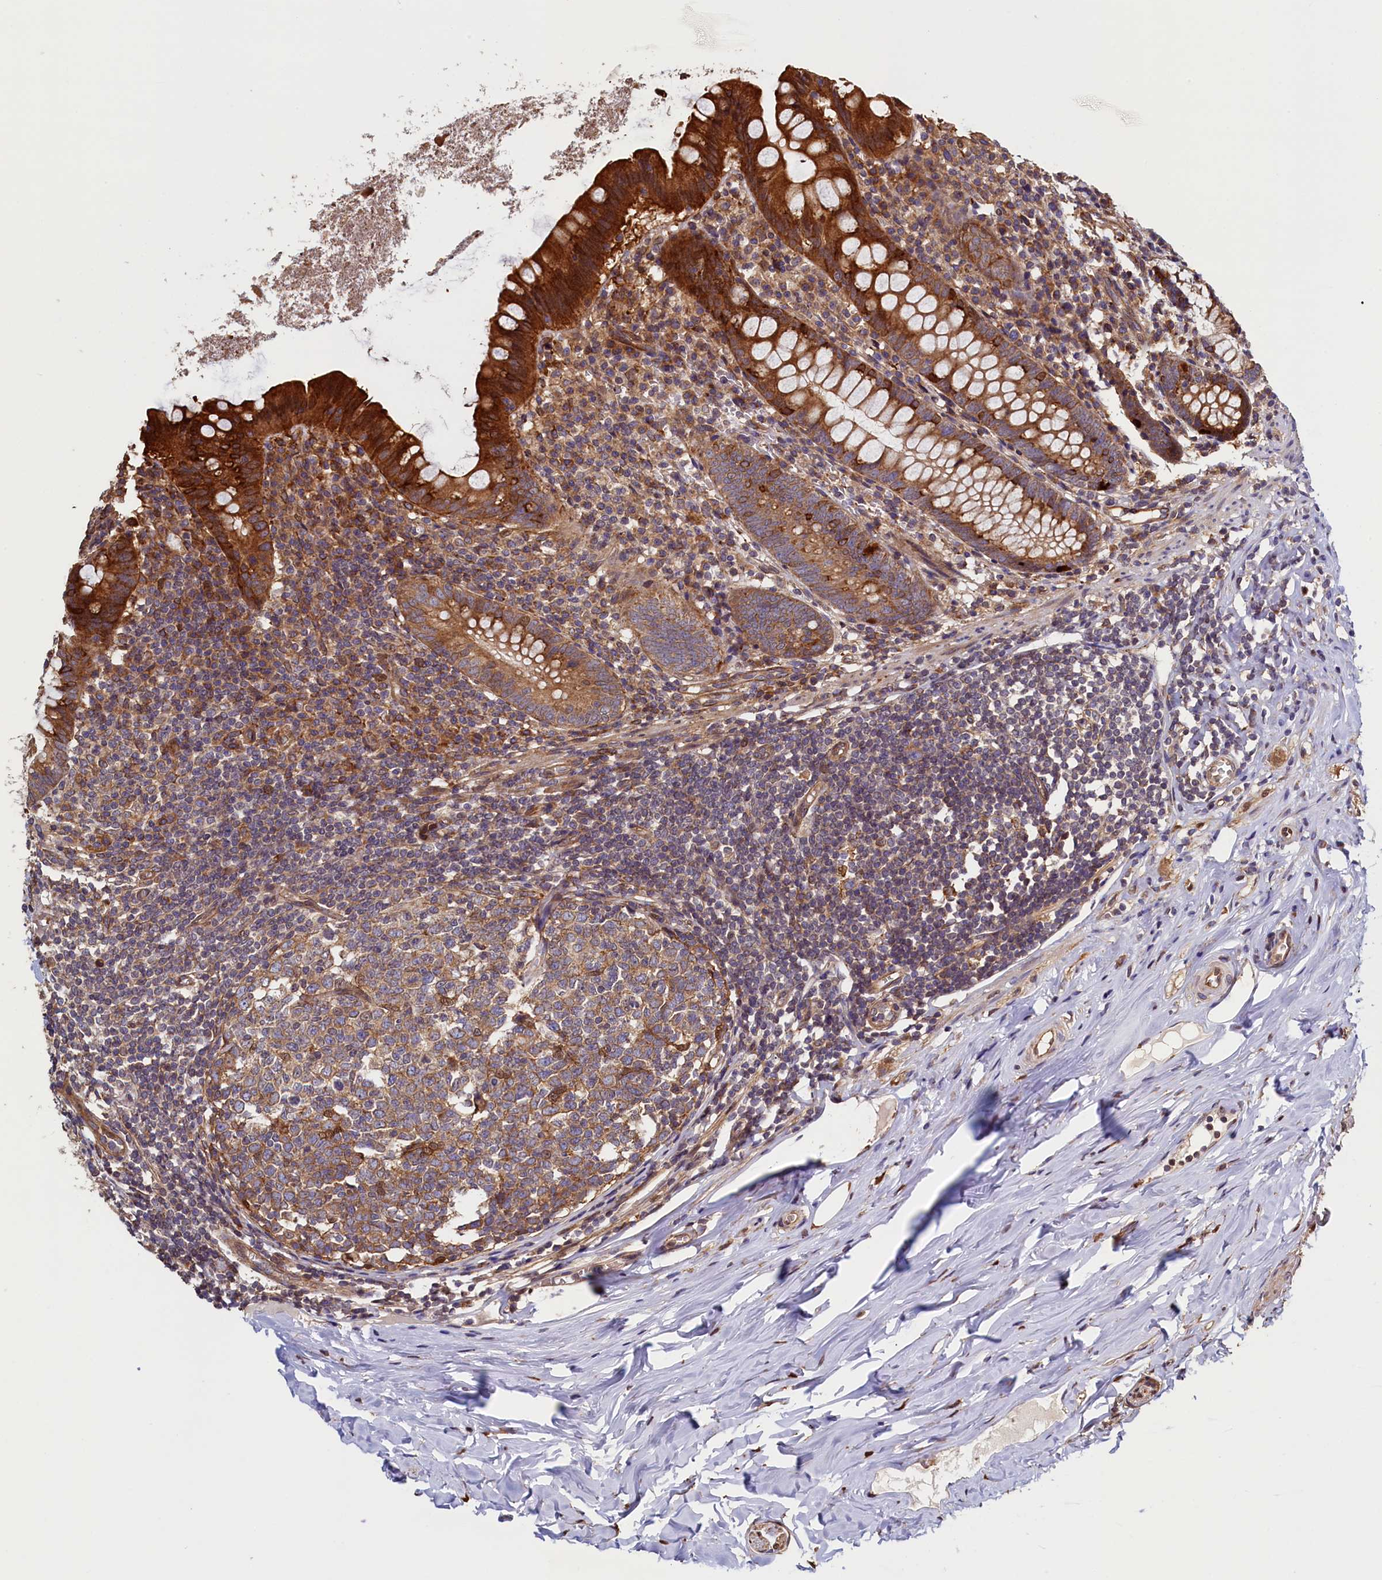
{"staining": {"intensity": "strong", "quantity": ">75%", "location": "cytoplasmic/membranous"}, "tissue": "appendix", "cell_type": "Glandular cells", "image_type": "normal", "snomed": [{"axis": "morphology", "description": "Normal tissue, NOS"}, {"axis": "topography", "description": "Appendix"}], "caption": "High-magnification brightfield microscopy of benign appendix stained with DAB (brown) and counterstained with hematoxylin (blue). glandular cells exhibit strong cytoplasmic/membranous expression is identified in about>75% of cells.", "gene": "ATXN2L", "patient": {"sex": "female", "age": 51}}